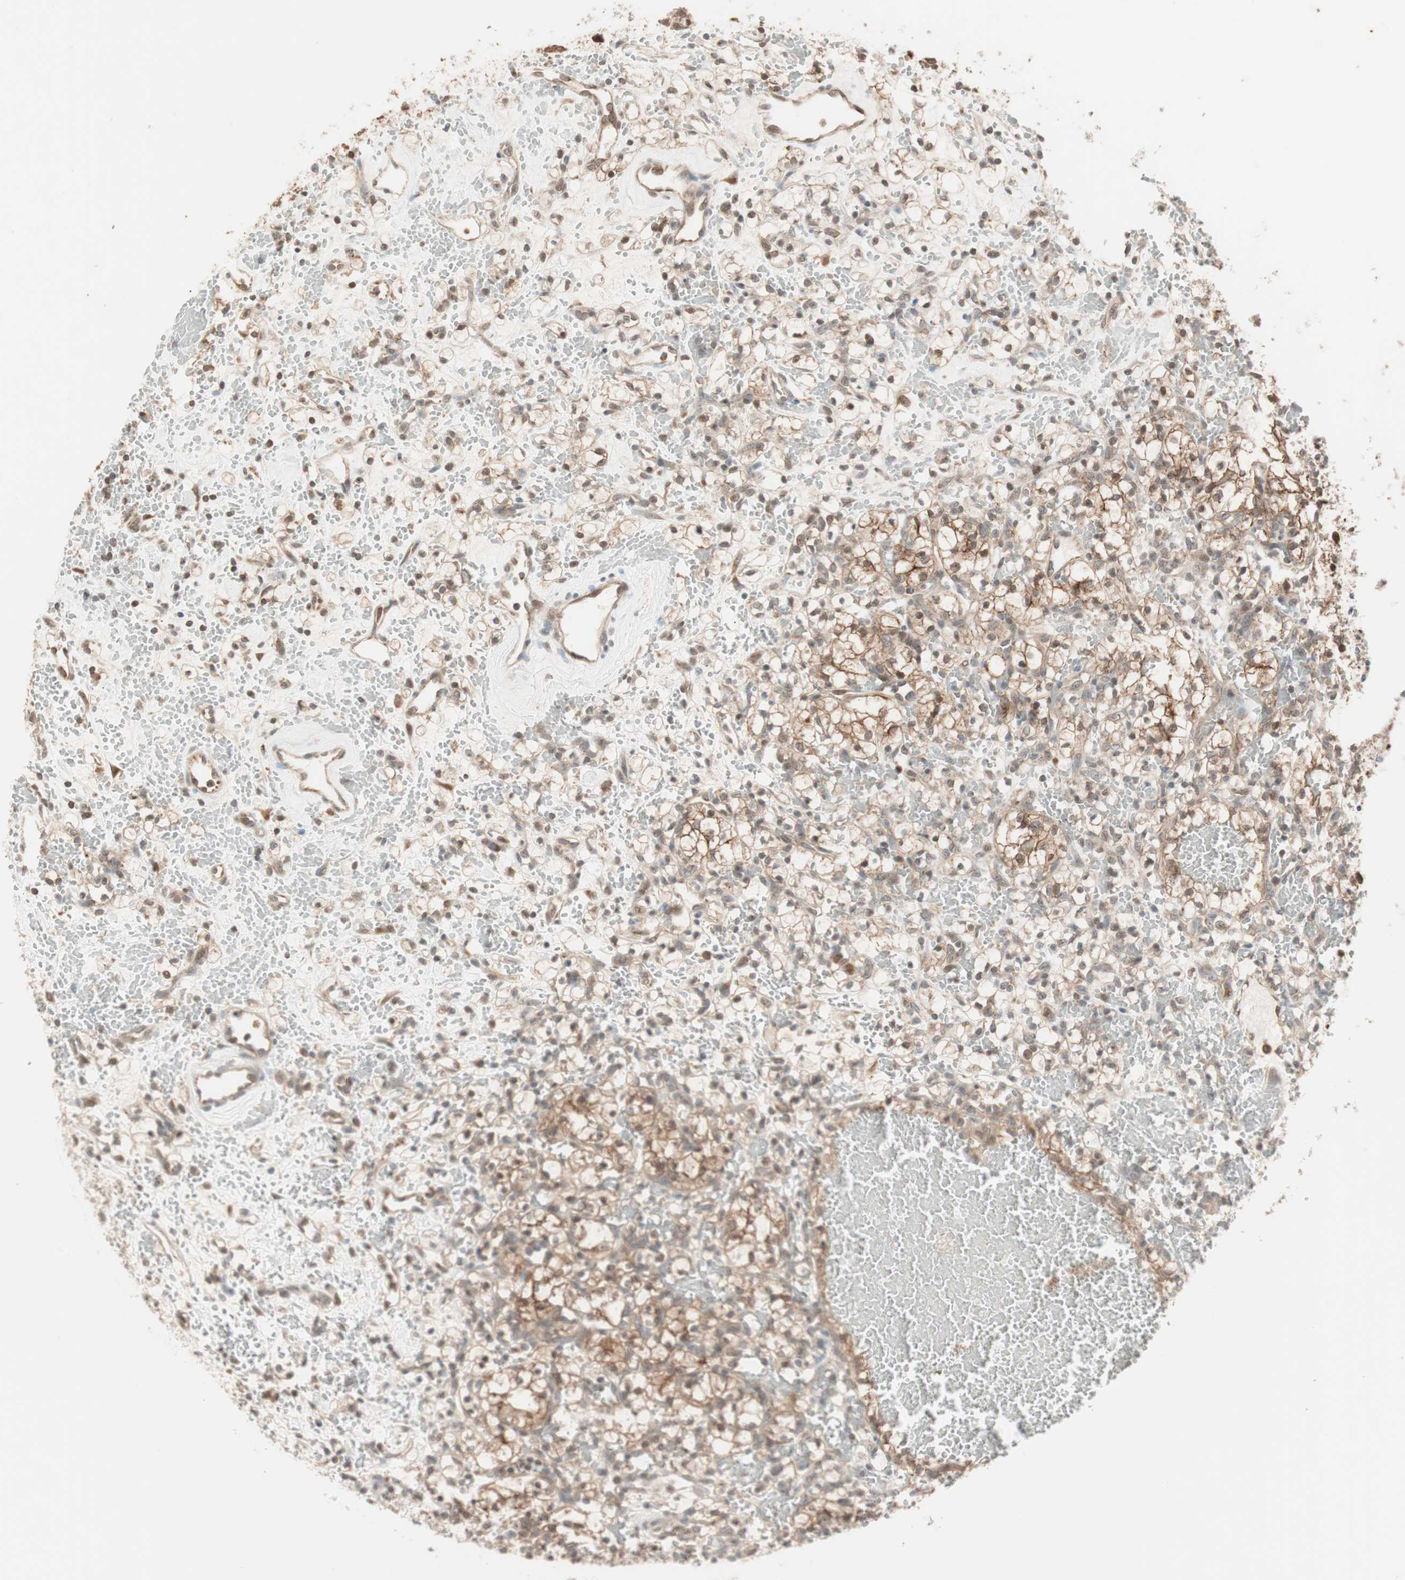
{"staining": {"intensity": "moderate", "quantity": ">75%", "location": "cytoplasmic/membranous"}, "tissue": "renal cancer", "cell_type": "Tumor cells", "image_type": "cancer", "snomed": [{"axis": "morphology", "description": "Adenocarcinoma, NOS"}, {"axis": "topography", "description": "Kidney"}], "caption": "Immunohistochemical staining of human renal adenocarcinoma reveals medium levels of moderate cytoplasmic/membranous expression in about >75% of tumor cells.", "gene": "FBXO5", "patient": {"sex": "female", "age": 60}}